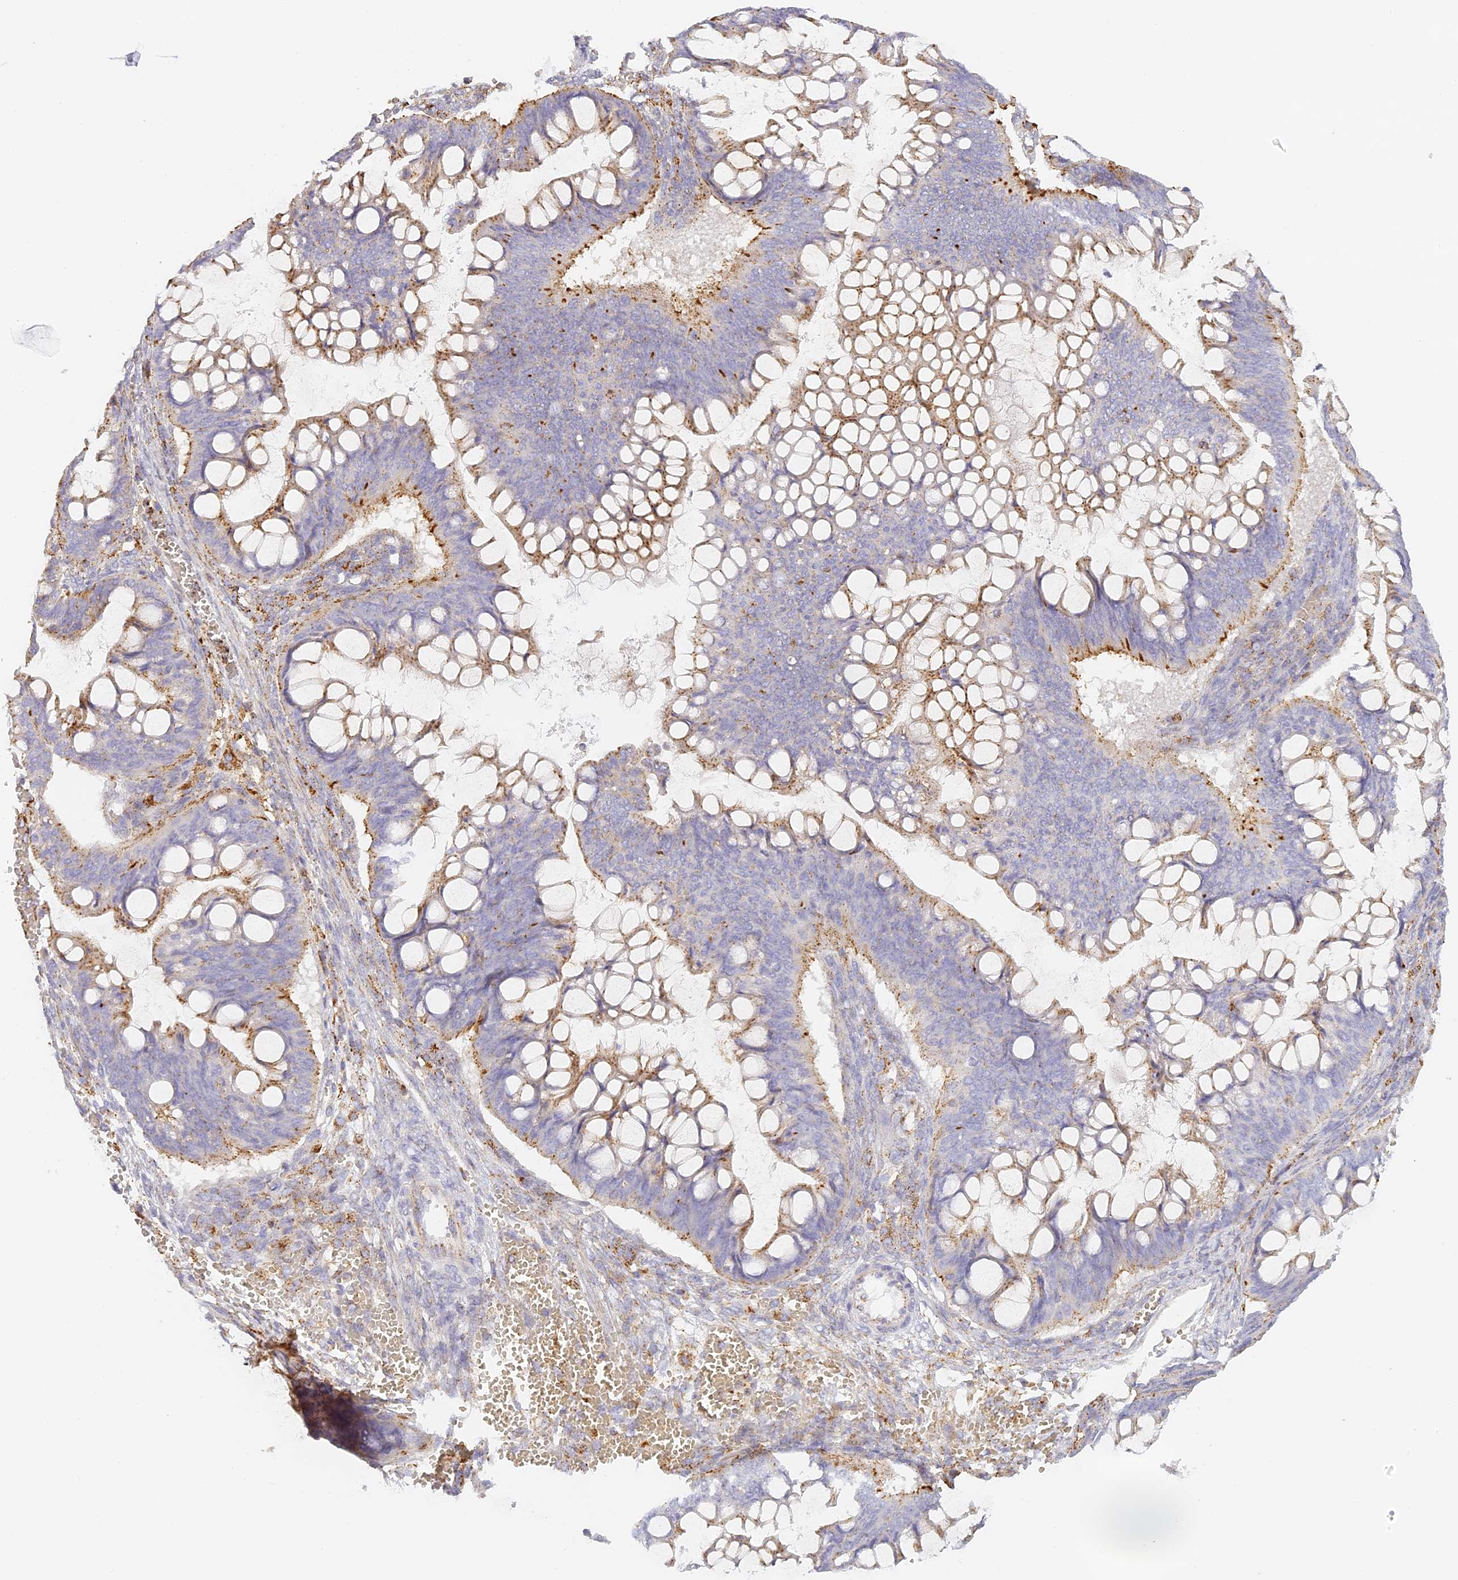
{"staining": {"intensity": "moderate", "quantity": "<25%", "location": "cytoplasmic/membranous"}, "tissue": "ovarian cancer", "cell_type": "Tumor cells", "image_type": "cancer", "snomed": [{"axis": "morphology", "description": "Cystadenocarcinoma, mucinous, NOS"}, {"axis": "topography", "description": "Ovary"}], "caption": "Immunohistochemistry micrograph of ovarian cancer (mucinous cystadenocarcinoma) stained for a protein (brown), which demonstrates low levels of moderate cytoplasmic/membranous positivity in approximately <25% of tumor cells.", "gene": "LAMP2", "patient": {"sex": "female", "age": 73}}